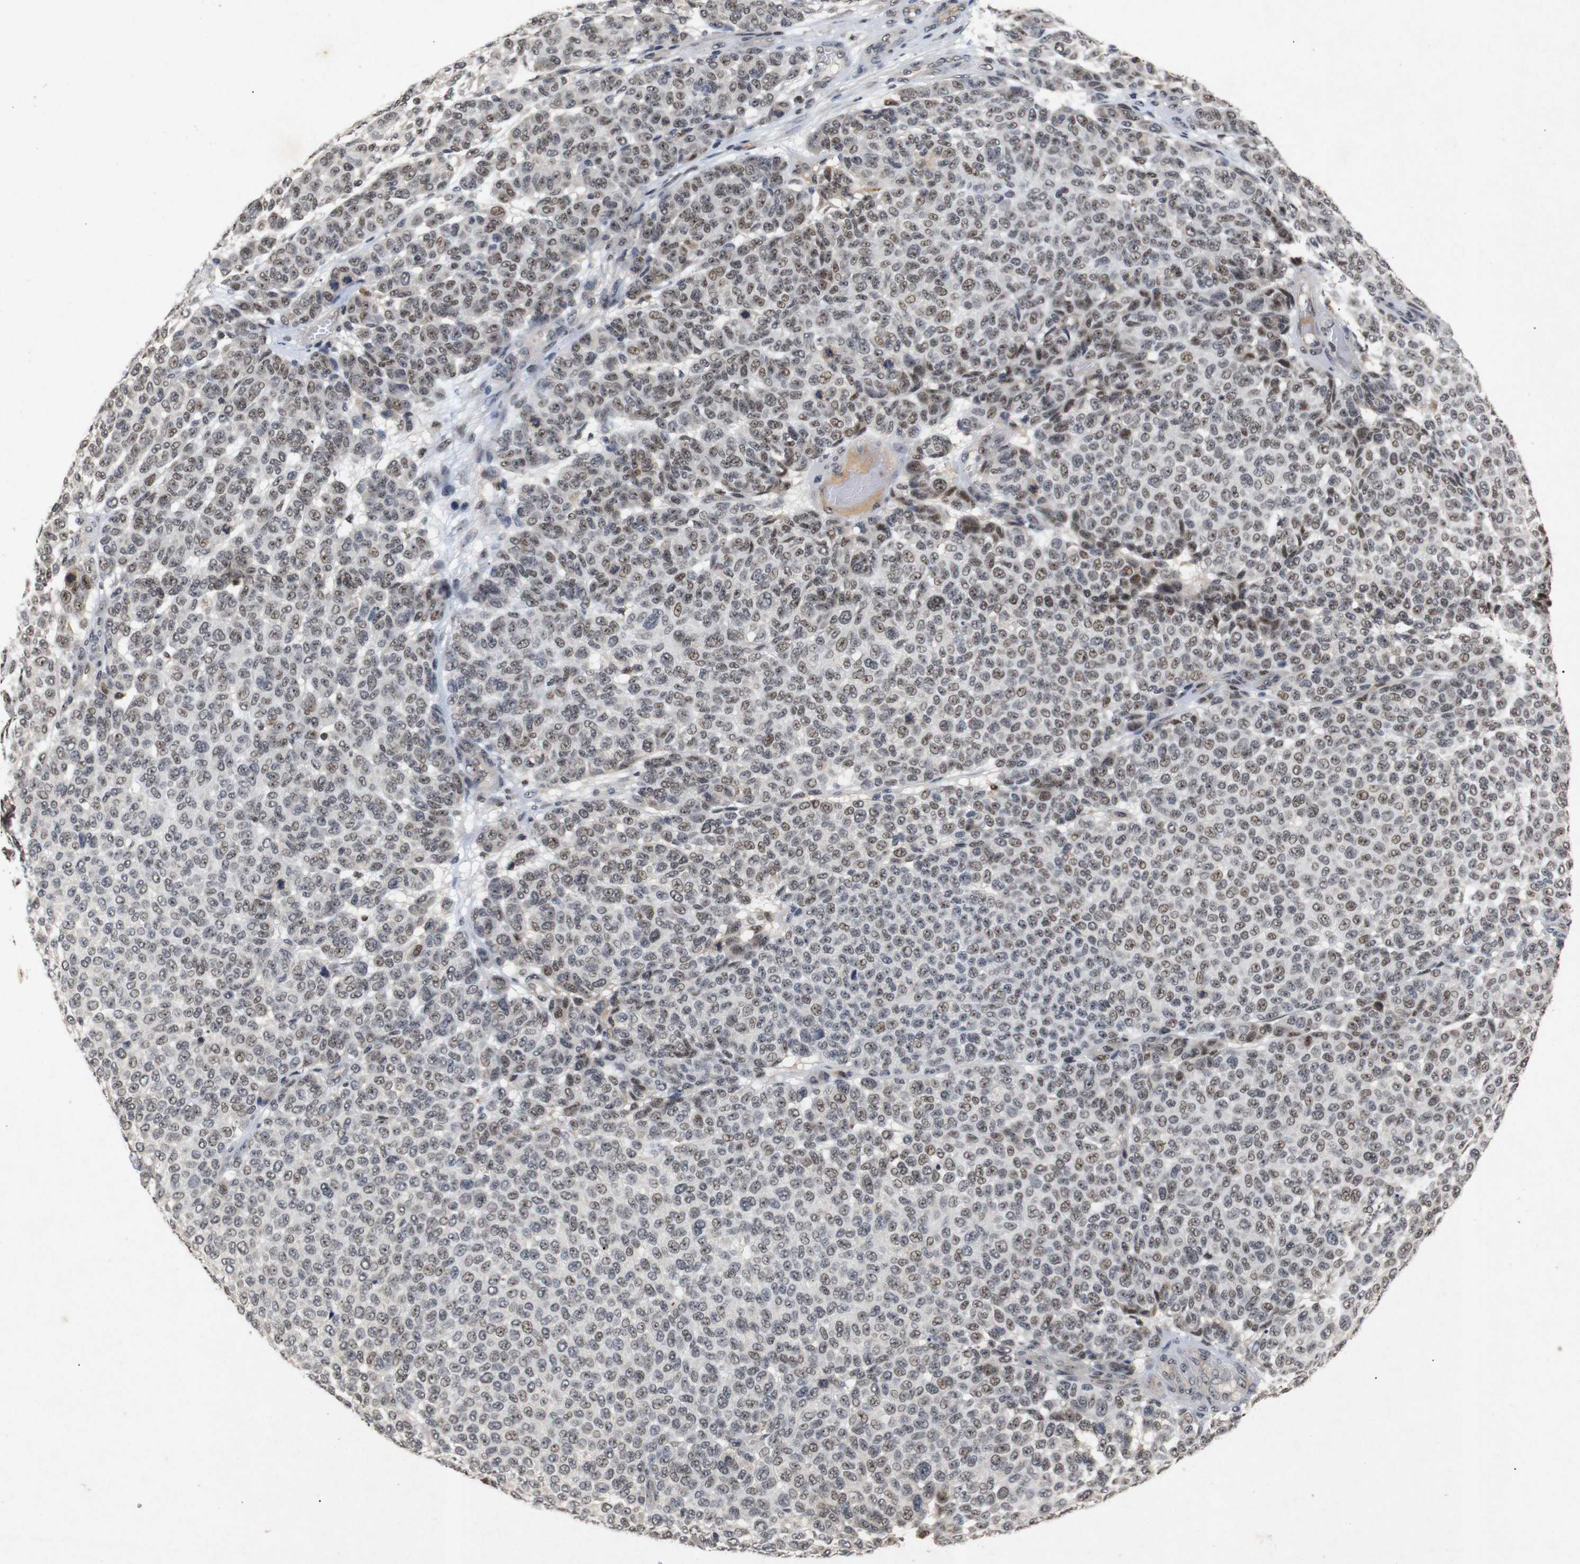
{"staining": {"intensity": "moderate", "quantity": ">75%", "location": "nuclear"}, "tissue": "melanoma", "cell_type": "Tumor cells", "image_type": "cancer", "snomed": [{"axis": "morphology", "description": "Malignant melanoma, NOS"}, {"axis": "topography", "description": "Skin"}], "caption": "Protein staining of melanoma tissue reveals moderate nuclear staining in approximately >75% of tumor cells.", "gene": "PARN", "patient": {"sex": "male", "age": 59}}